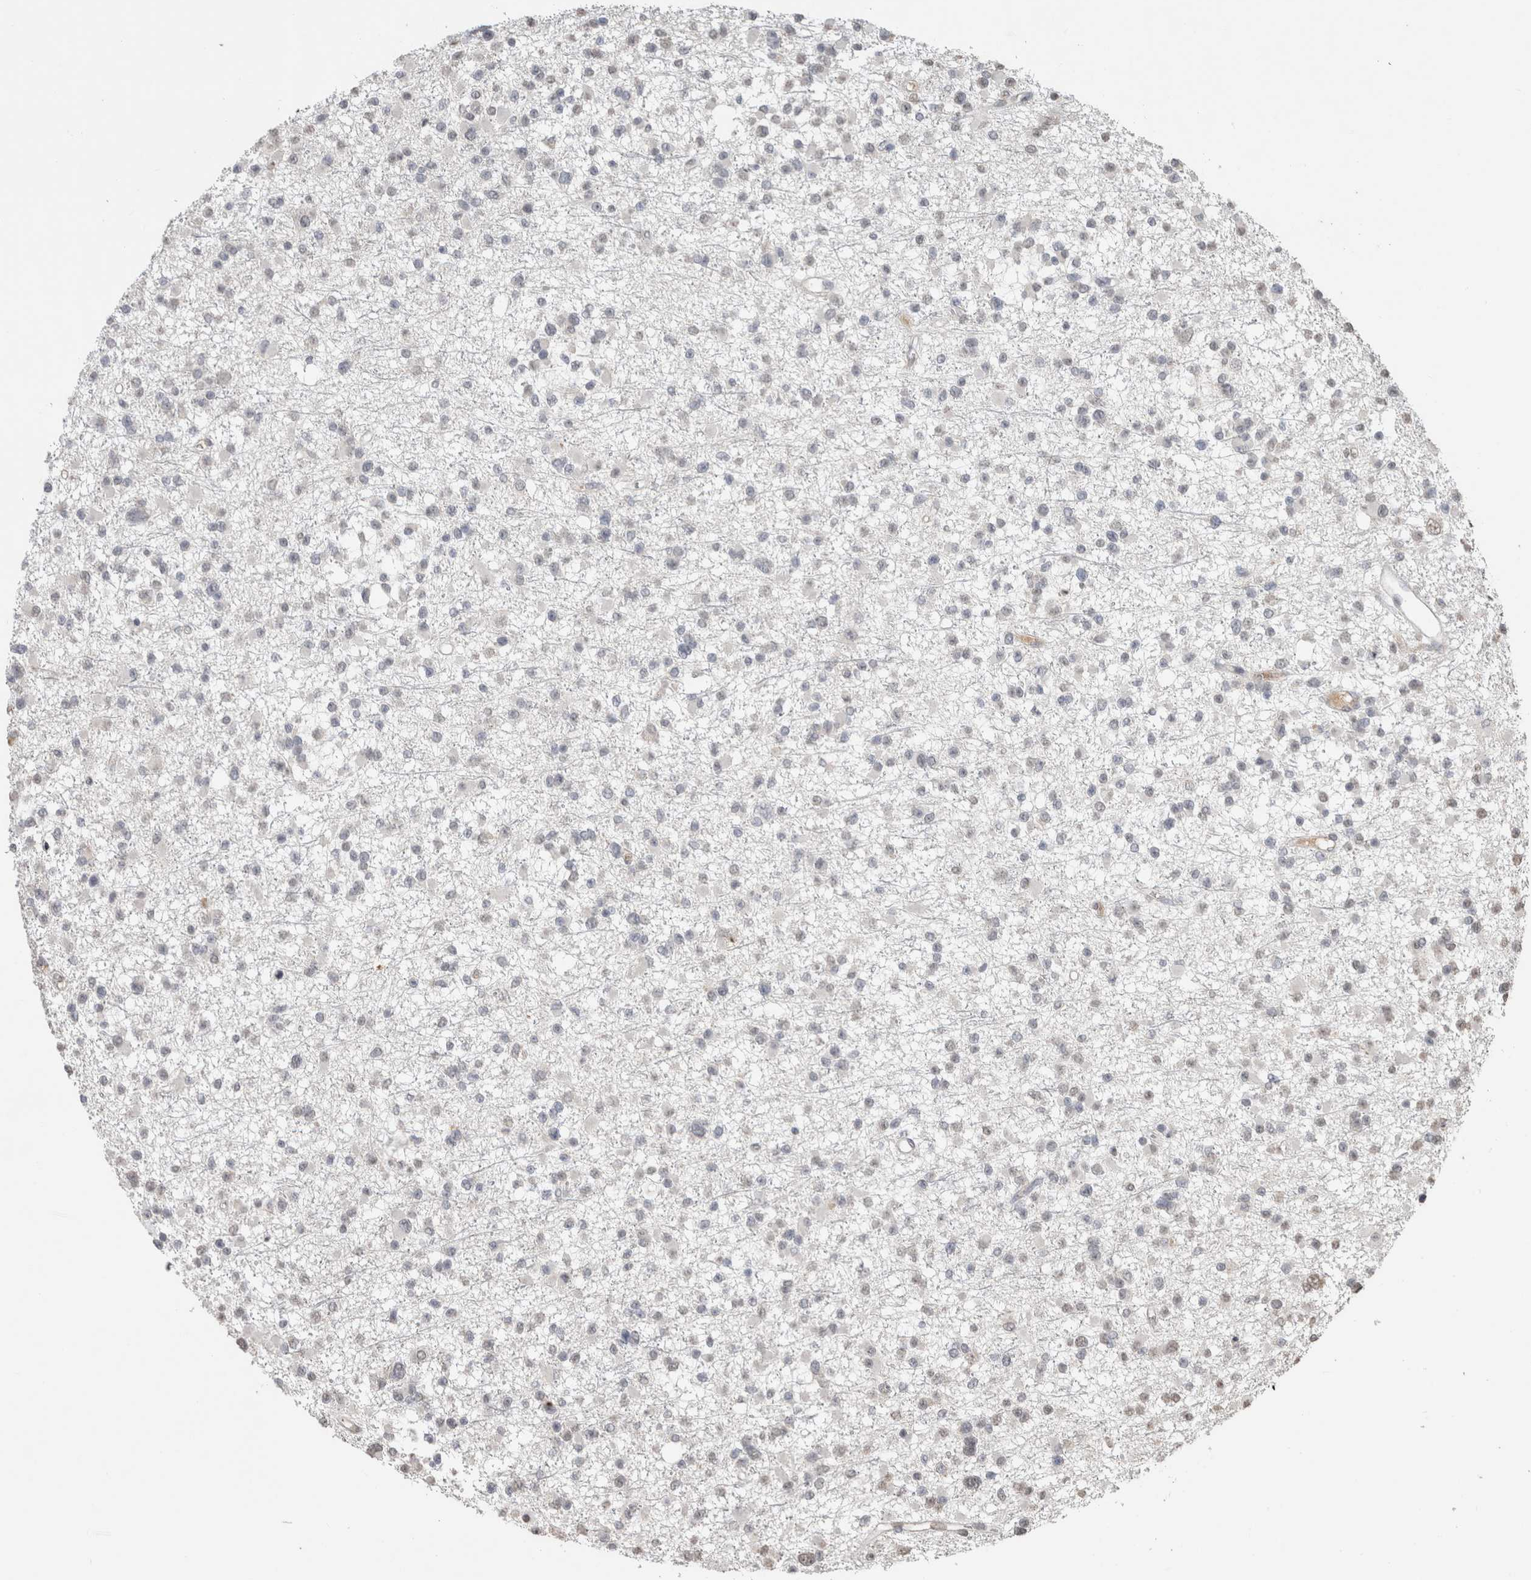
{"staining": {"intensity": "negative", "quantity": "none", "location": "none"}, "tissue": "glioma", "cell_type": "Tumor cells", "image_type": "cancer", "snomed": [{"axis": "morphology", "description": "Glioma, malignant, Low grade"}, {"axis": "topography", "description": "Brain"}], "caption": "Immunohistochemistry image of human low-grade glioma (malignant) stained for a protein (brown), which displays no staining in tumor cells.", "gene": "FAM3A", "patient": {"sex": "female", "age": 22}}